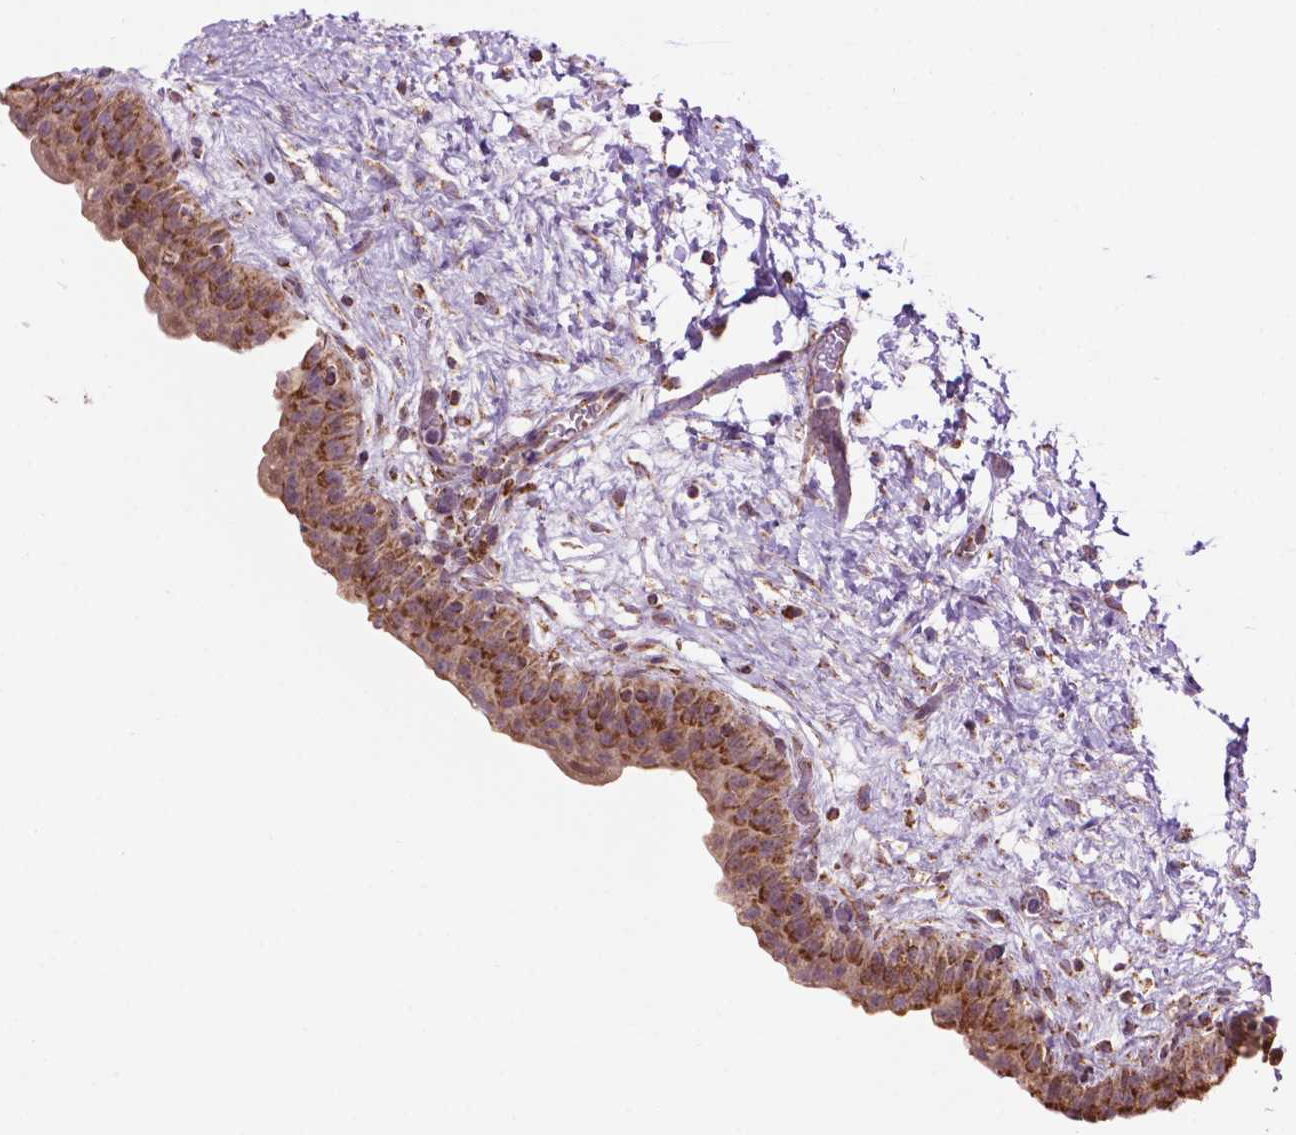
{"staining": {"intensity": "strong", "quantity": ">75%", "location": "cytoplasmic/membranous"}, "tissue": "urinary bladder", "cell_type": "Urothelial cells", "image_type": "normal", "snomed": [{"axis": "morphology", "description": "Normal tissue, NOS"}, {"axis": "topography", "description": "Urinary bladder"}], "caption": "Brown immunohistochemical staining in benign human urinary bladder exhibits strong cytoplasmic/membranous positivity in about >75% of urothelial cells.", "gene": "PYCR3", "patient": {"sex": "male", "age": 69}}